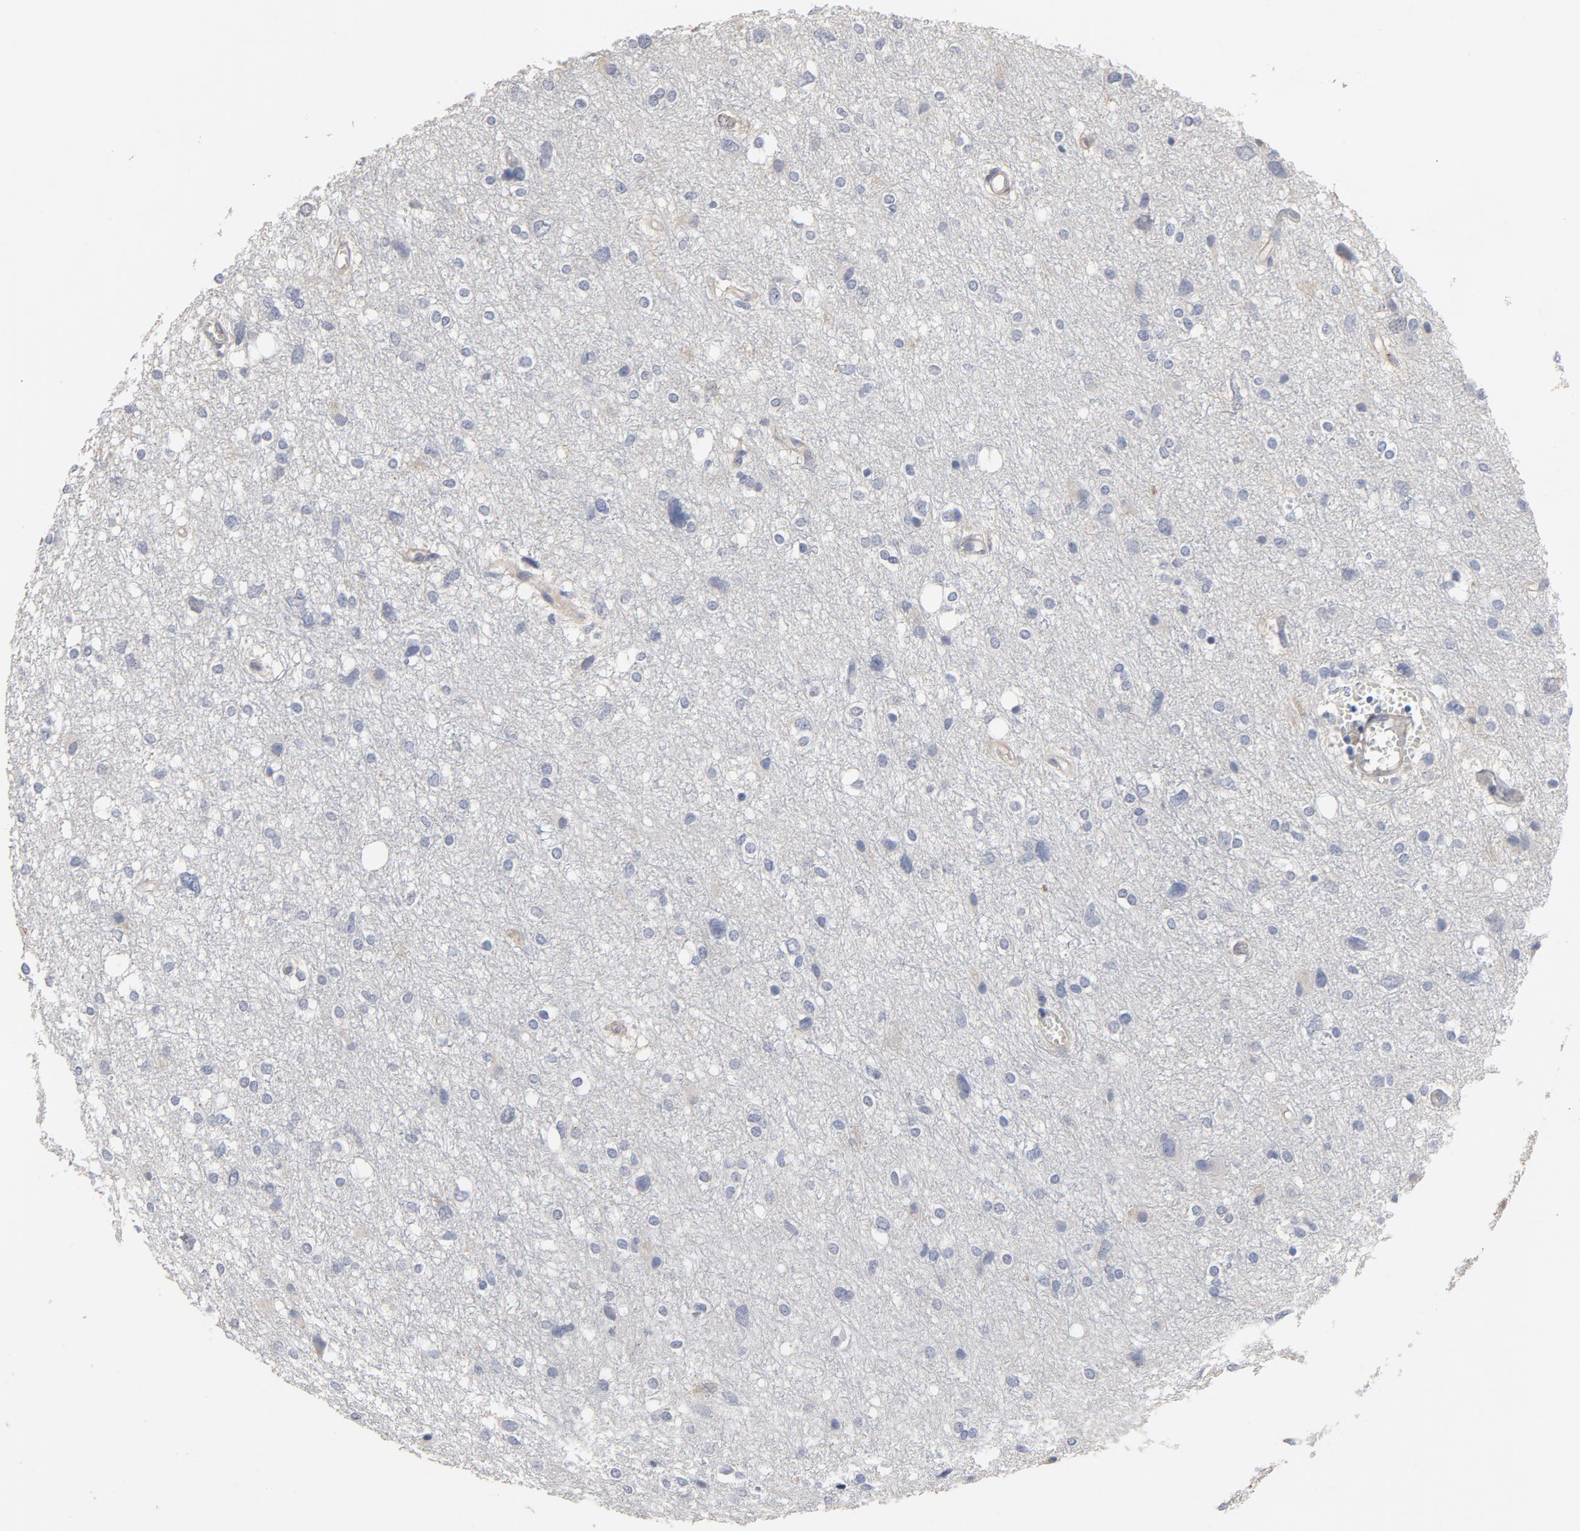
{"staining": {"intensity": "negative", "quantity": "none", "location": "none"}, "tissue": "glioma", "cell_type": "Tumor cells", "image_type": "cancer", "snomed": [{"axis": "morphology", "description": "Glioma, malignant, High grade"}, {"axis": "topography", "description": "Brain"}], "caption": "IHC histopathology image of neoplastic tissue: glioma stained with DAB displays no significant protein staining in tumor cells. Brightfield microscopy of immunohistochemistry stained with DAB (brown) and hematoxylin (blue), captured at high magnification.", "gene": "KDR", "patient": {"sex": "female", "age": 59}}